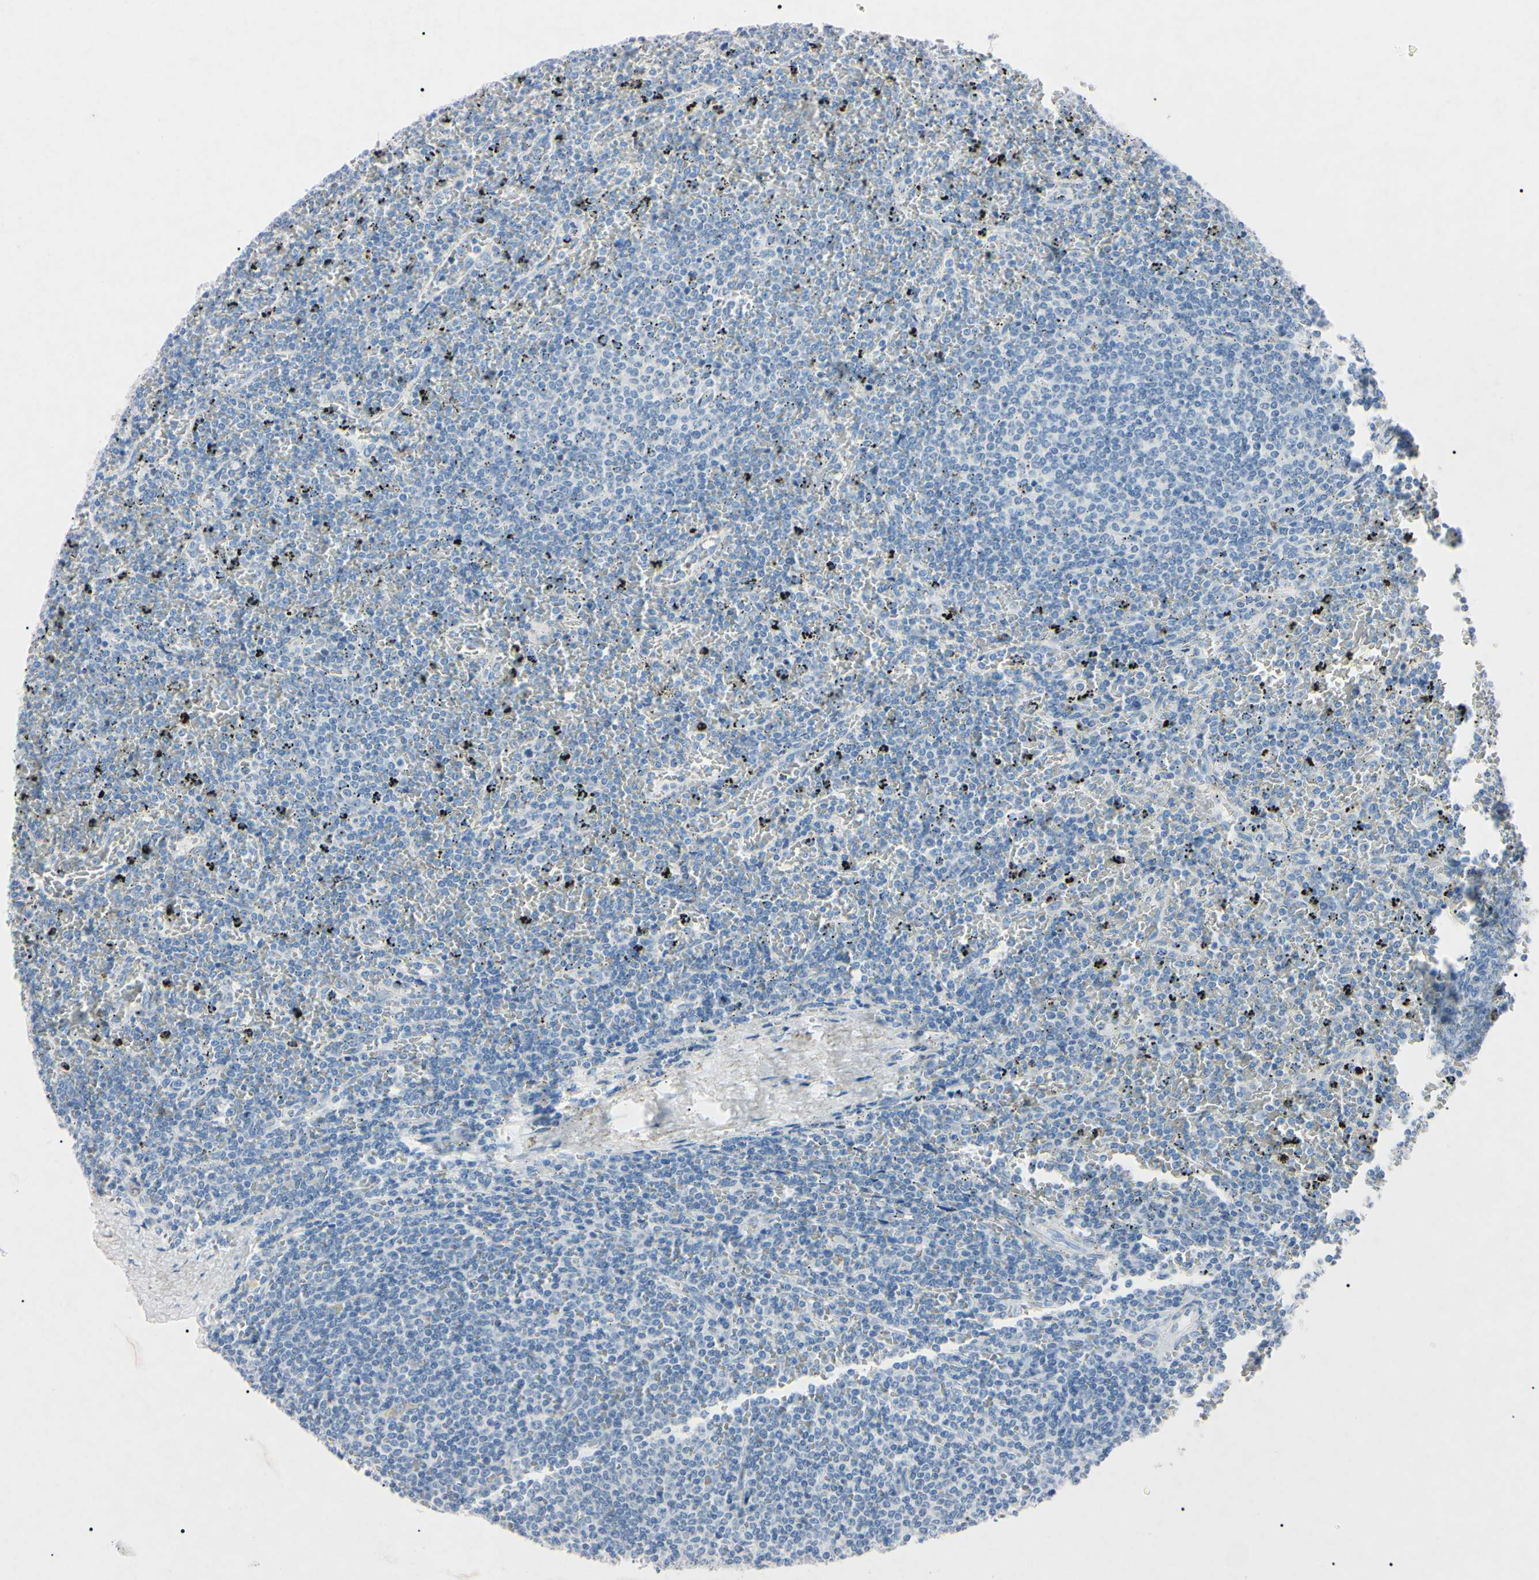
{"staining": {"intensity": "negative", "quantity": "none", "location": "none"}, "tissue": "lymphoma", "cell_type": "Tumor cells", "image_type": "cancer", "snomed": [{"axis": "morphology", "description": "Malignant lymphoma, non-Hodgkin's type, Low grade"}, {"axis": "topography", "description": "Spleen"}], "caption": "The image displays no staining of tumor cells in lymphoma.", "gene": "ELN", "patient": {"sex": "female", "age": 77}}